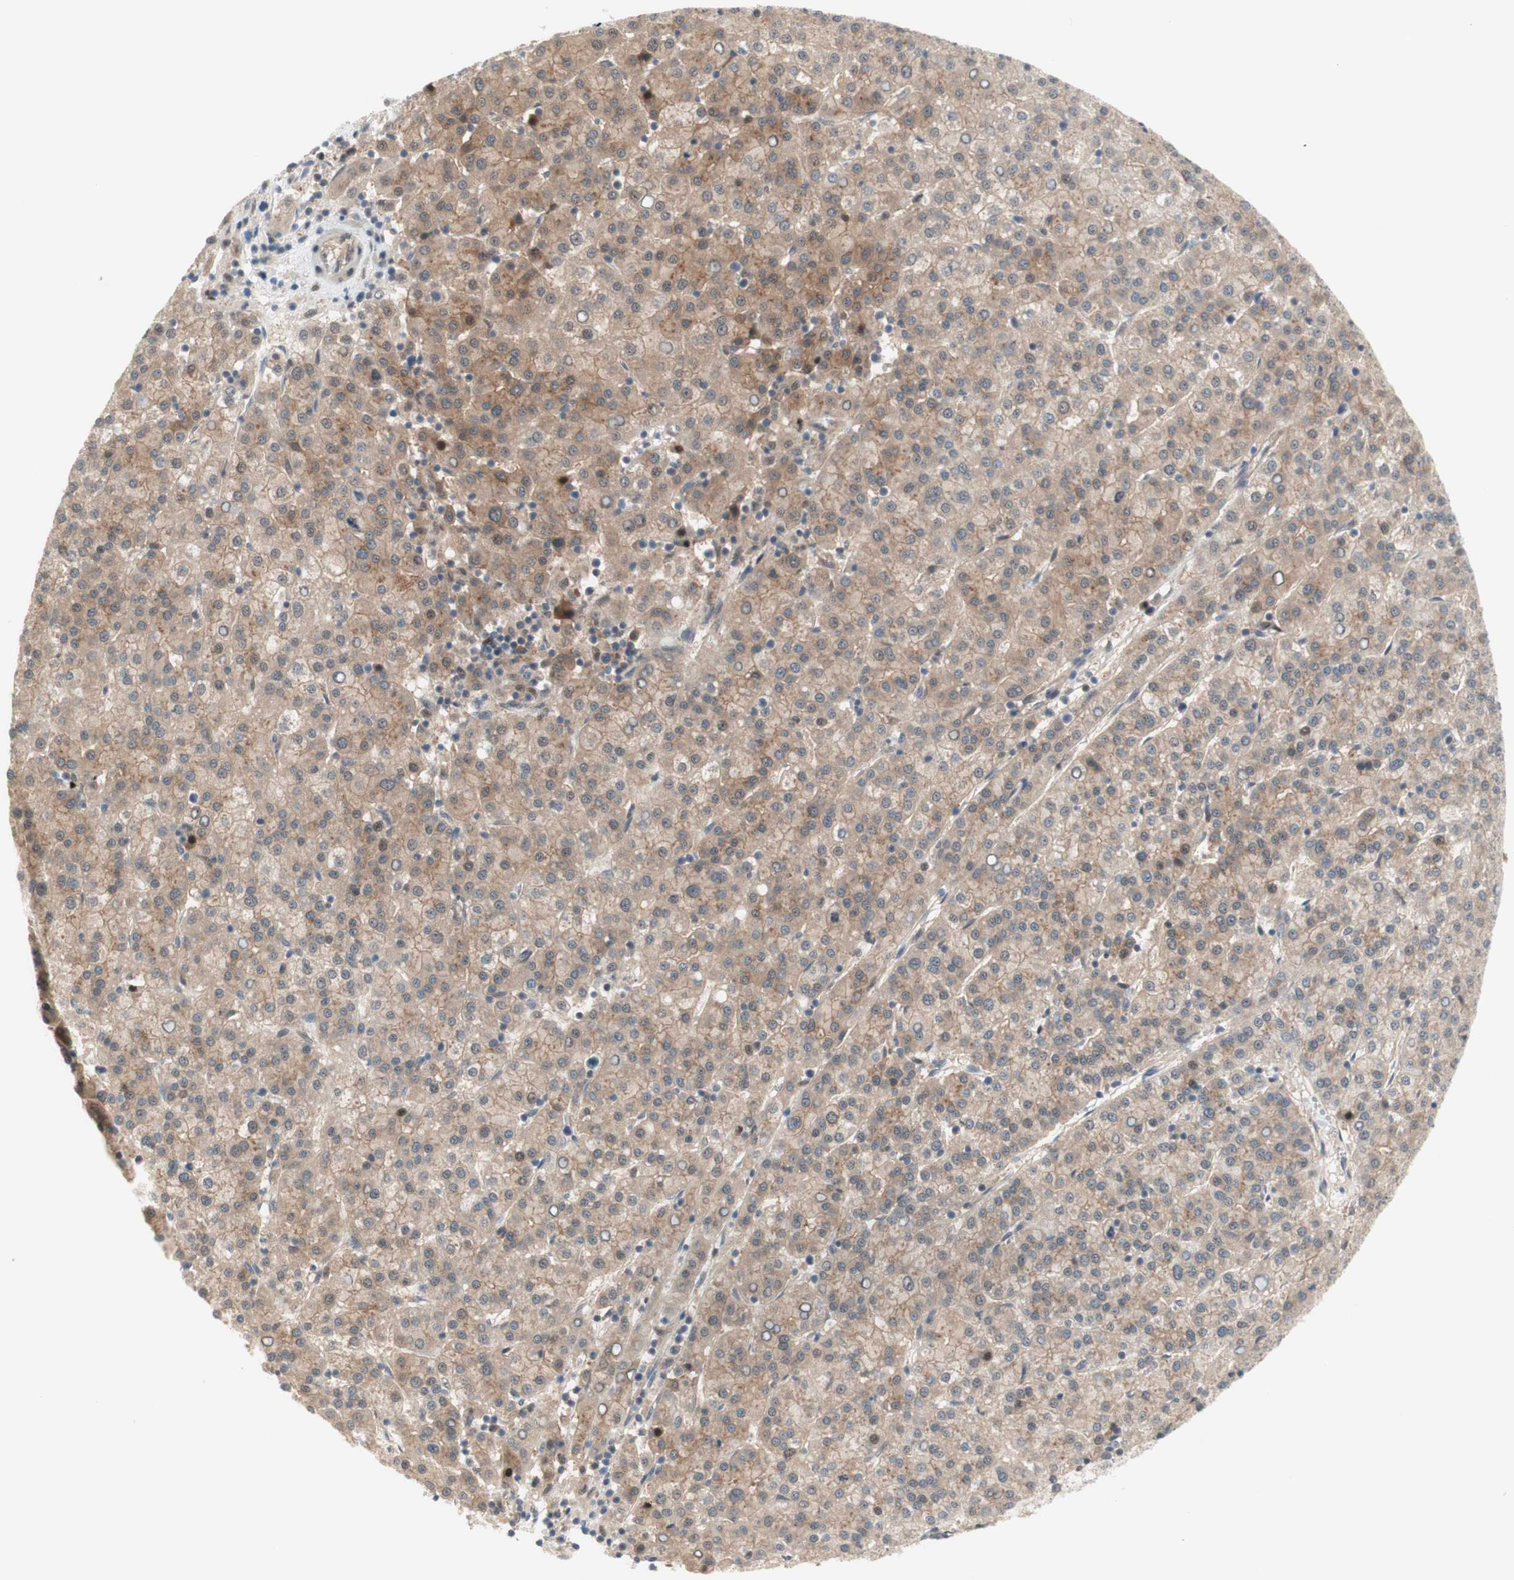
{"staining": {"intensity": "moderate", "quantity": "25%-75%", "location": "cytoplasmic/membranous"}, "tissue": "liver cancer", "cell_type": "Tumor cells", "image_type": "cancer", "snomed": [{"axis": "morphology", "description": "Carcinoma, Hepatocellular, NOS"}, {"axis": "topography", "description": "Liver"}], "caption": "High-magnification brightfield microscopy of liver cancer (hepatocellular carcinoma) stained with DAB (3,3'-diaminobenzidine) (brown) and counterstained with hematoxylin (blue). tumor cells exhibit moderate cytoplasmic/membranous positivity is identified in about25%-75% of cells. (brown staining indicates protein expression, while blue staining denotes nuclei).", "gene": "RFNG", "patient": {"sex": "female", "age": 58}}